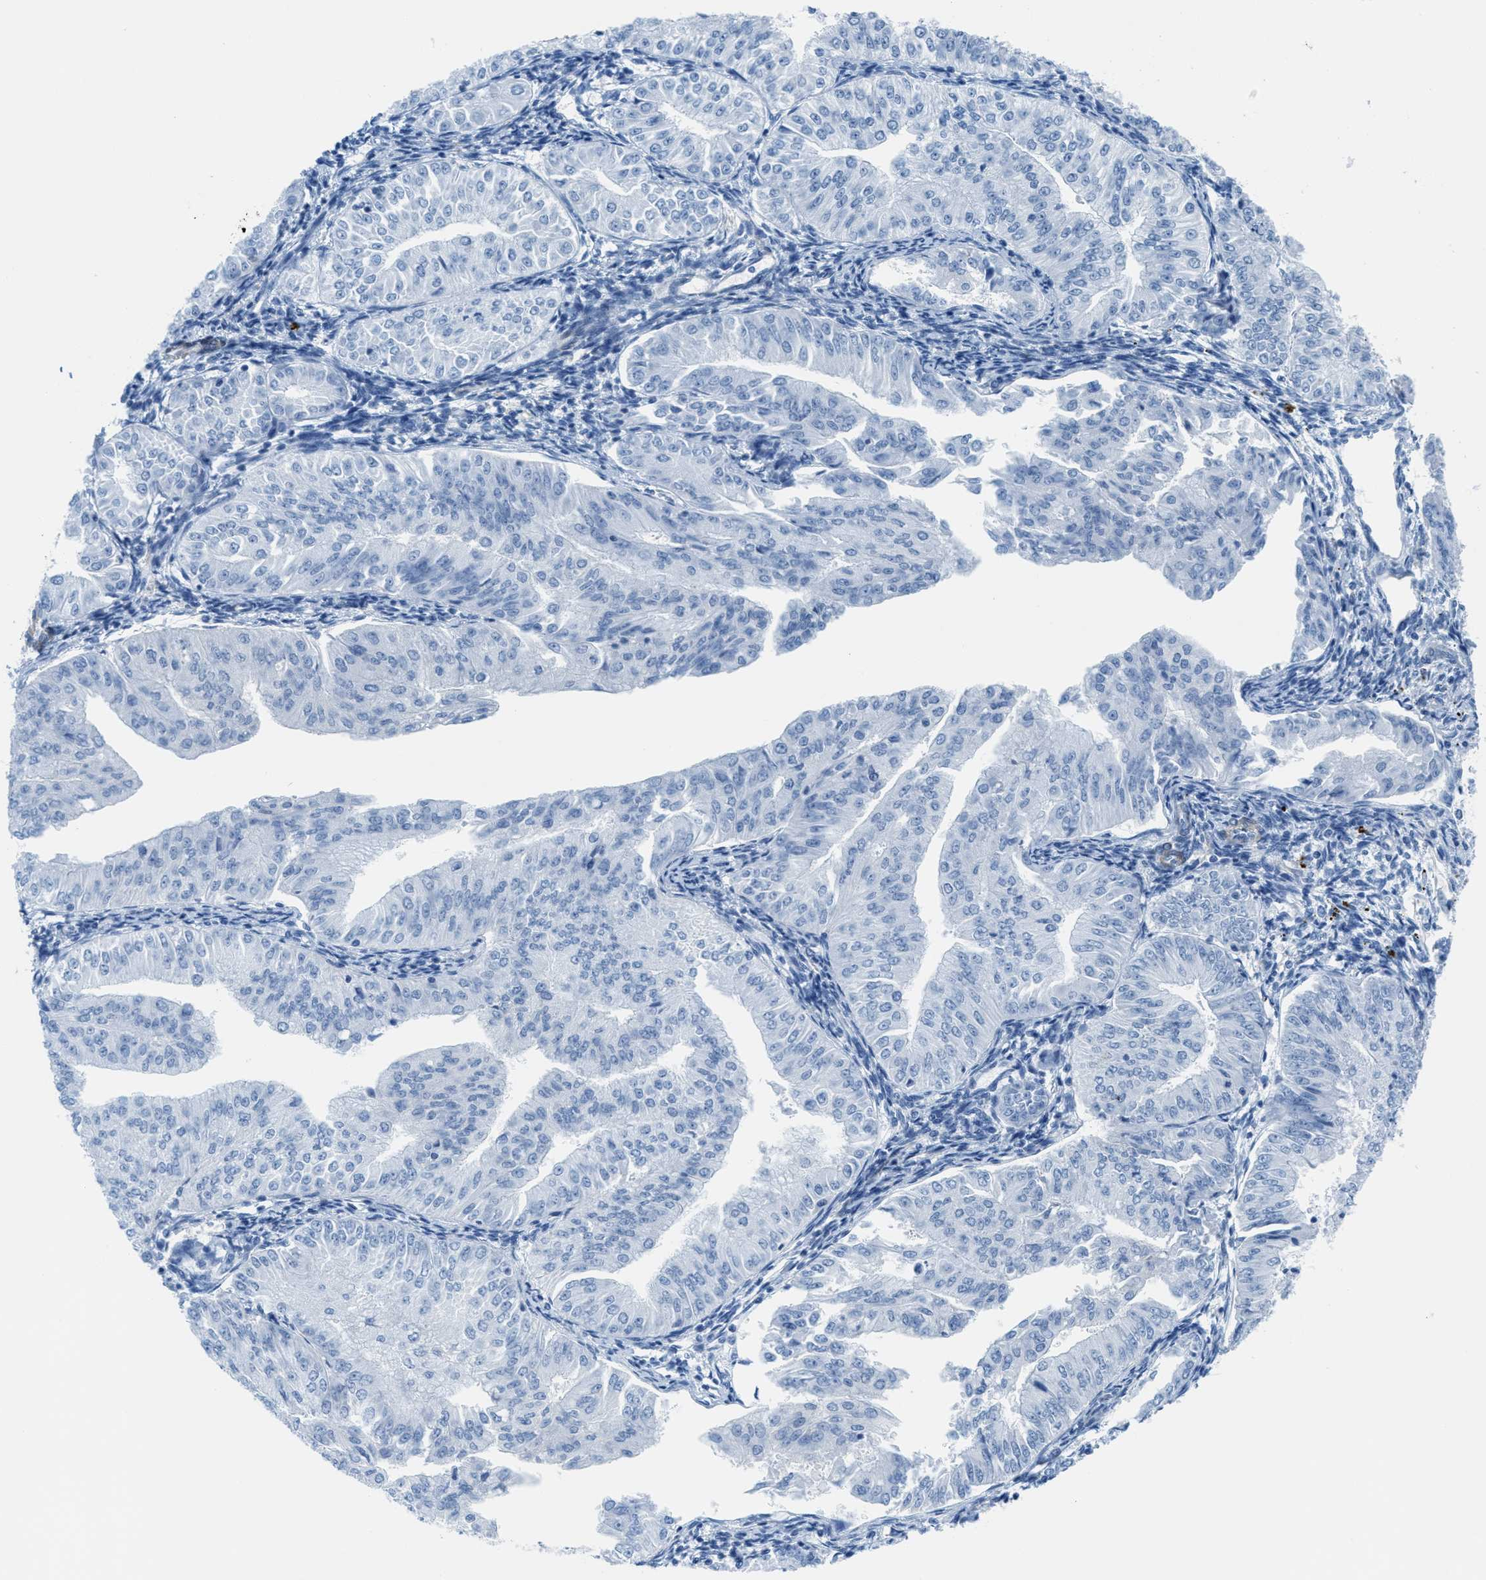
{"staining": {"intensity": "negative", "quantity": "none", "location": "none"}, "tissue": "endometrial cancer", "cell_type": "Tumor cells", "image_type": "cancer", "snomed": [{"axis": "morphology", "description": "Normal tissue, NOS"}, {"axis": "morphology", "description": "Adenocarcinoma, NOS"}, {"axis": "topography", "description": "Endometrium"}], "caption": "This is a micrograph of immunohistochemistry staining of endometrial adenocarcinoma, which shows no expression in tumor cells. (DAB (3,3'-diaminobenzidine) IHC with hematoxylin counter stain).", "gene": "MAPRE2", "patient": {"sex": "female", "age": 53}}